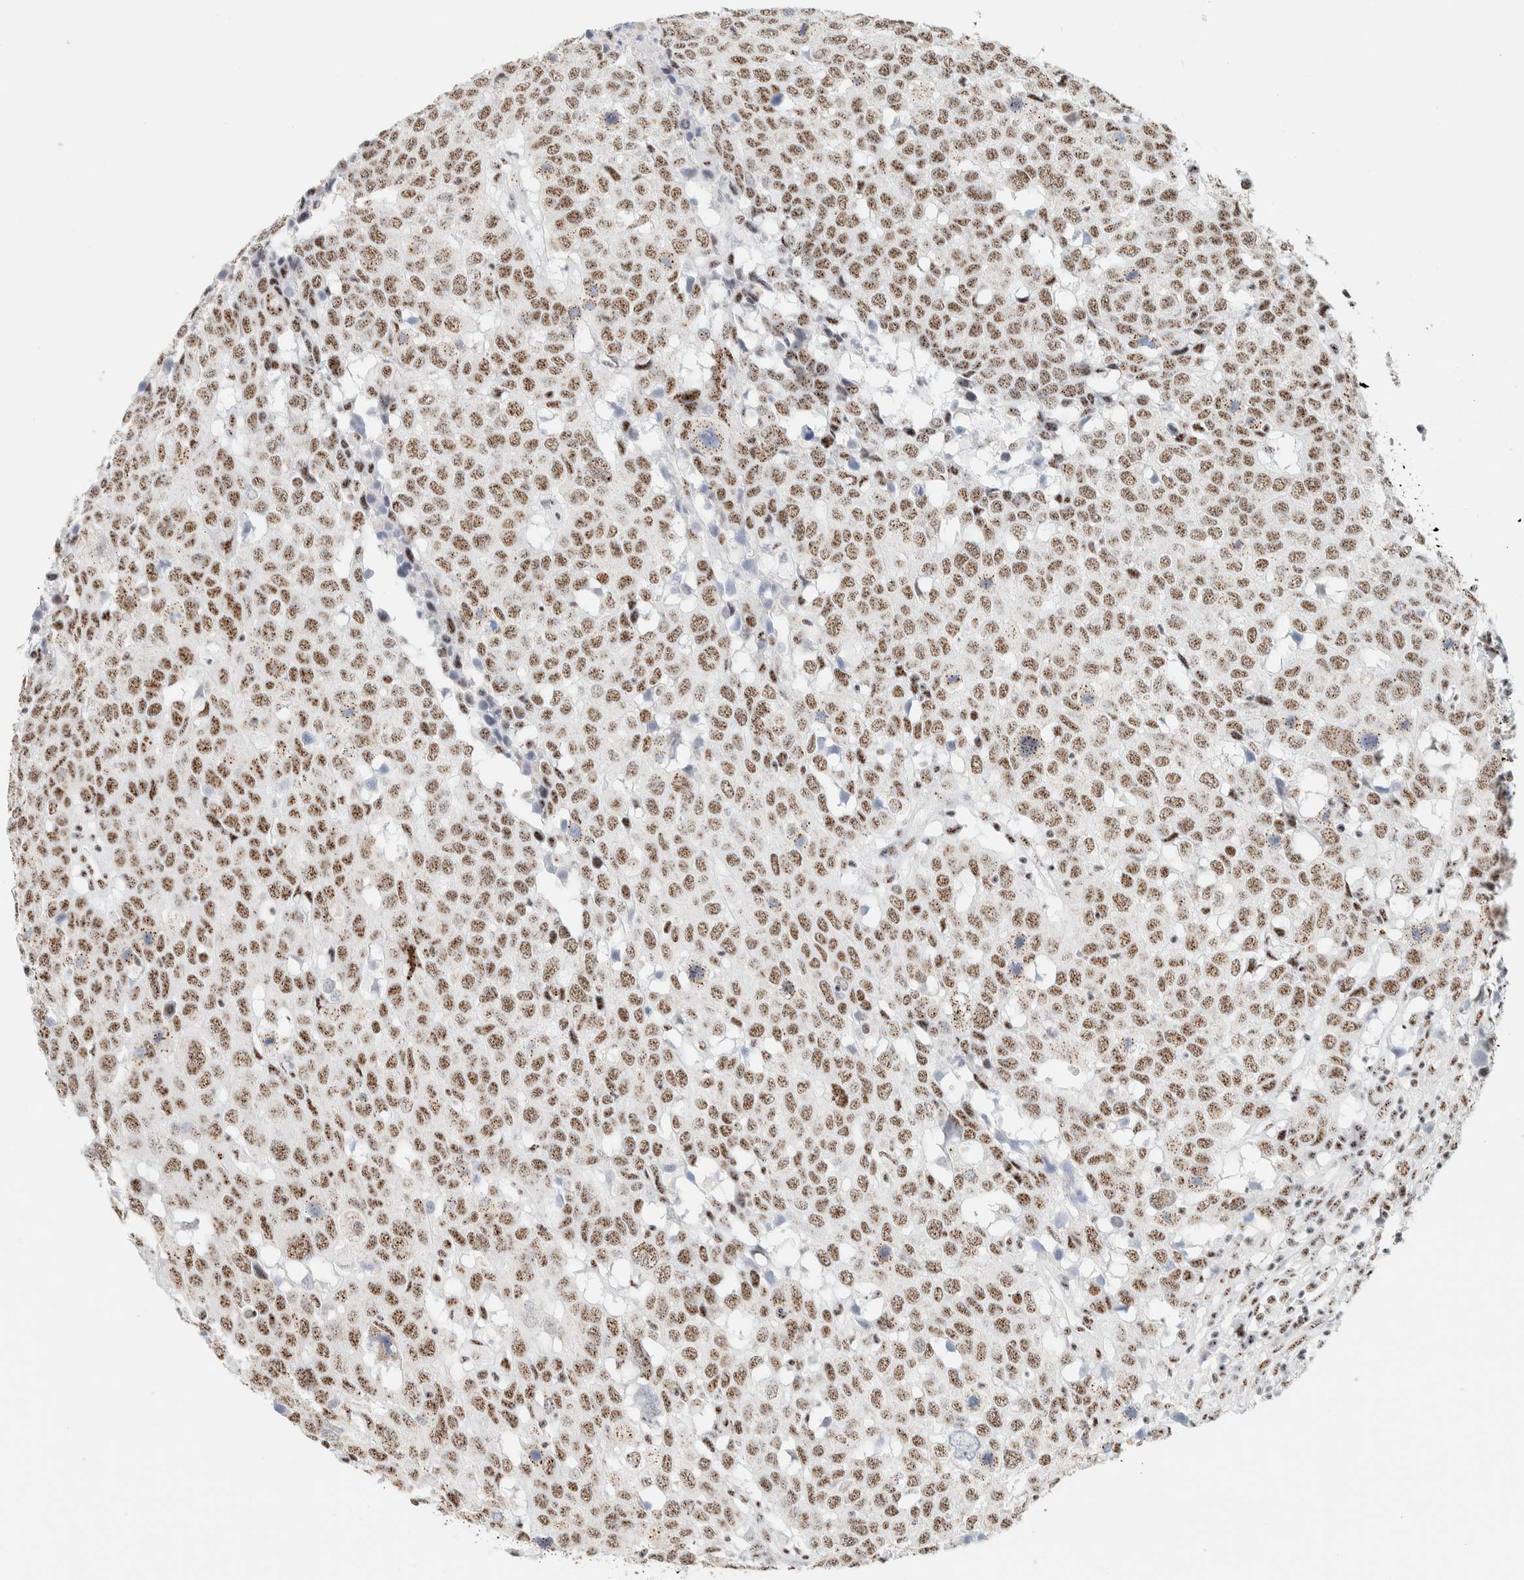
{"staining": {"intensity": "moderate", "quantity": ">75%", "location": "nuclear"}, "tissue": "head and neck cancer", "cell_type": "Tumor cells", "image_type": "cancer", "snomed": [{"axis": "morphology", "description": "Squamous cell carcinoma, NOS"}, {"axis": "topography", "description": "Head-Neck"}], "caption": "Brown immunohistochemical staining in human head and neck cancer (squamous cell carcinoma) reveals moderate nuclear staining in approximately >75% of tumor cells.", "gene": "SON", "patient": {"sex": "male", "age": 66}}